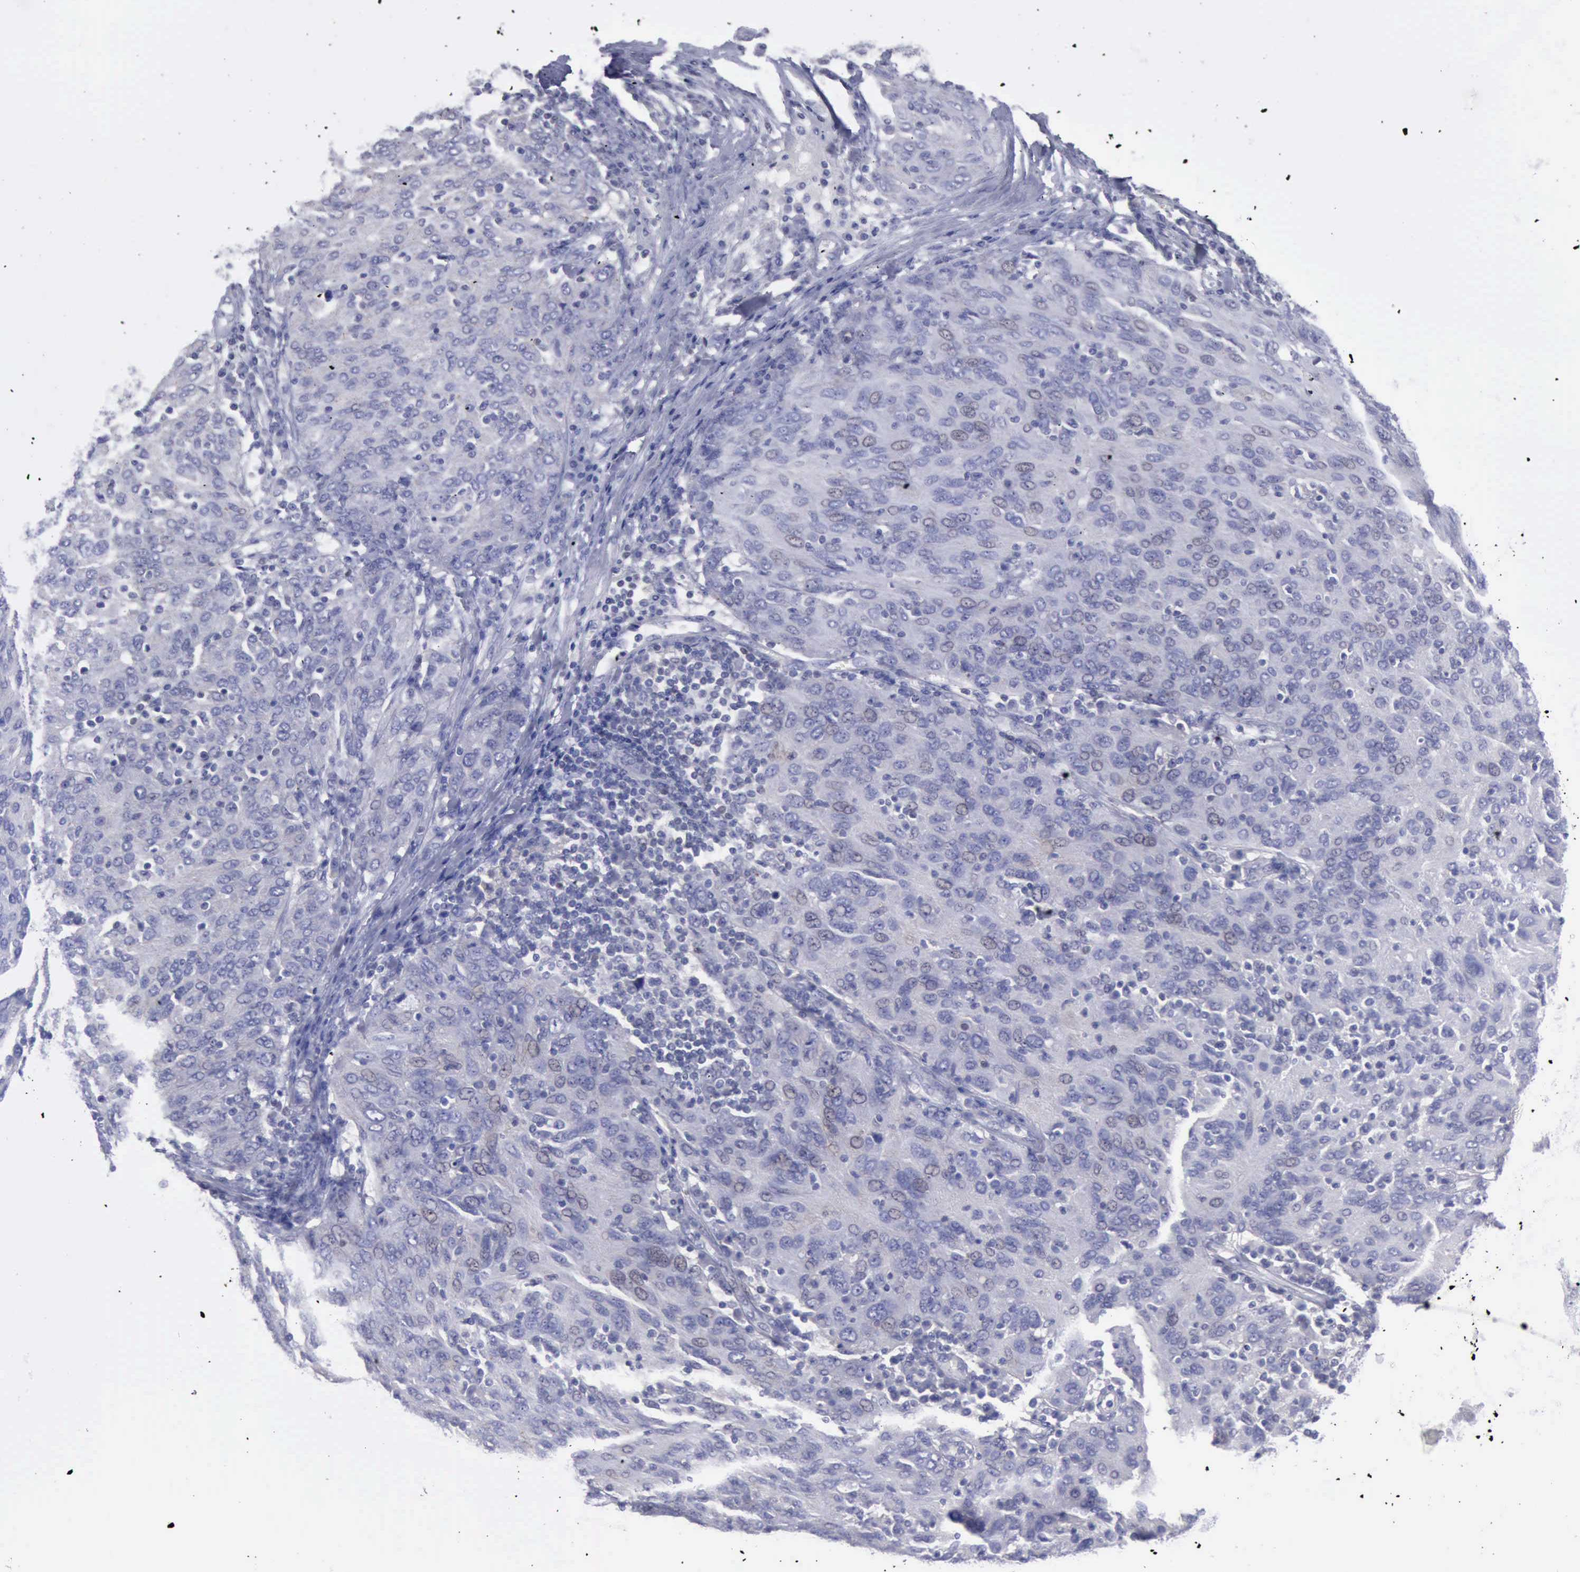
{"staining": {"intensity": "negative", "quantity": "none", "location": "none"}, "tissue": "ovarian cancer", "cell_type": "Tumor cells", "image_type": "cancer", "snomed": [{"axis": "morphology", "description": "Carcinoma, endometroid"}, {"axis": "topography", "description": "Ovary"}], "caption": "Immunohistochemistry (IHC) of endometroid carcinoma (ovarian) displays no staining in tumor cells.", "gene": "SATB2", "patient": {"sex": "female", "age": 50}}